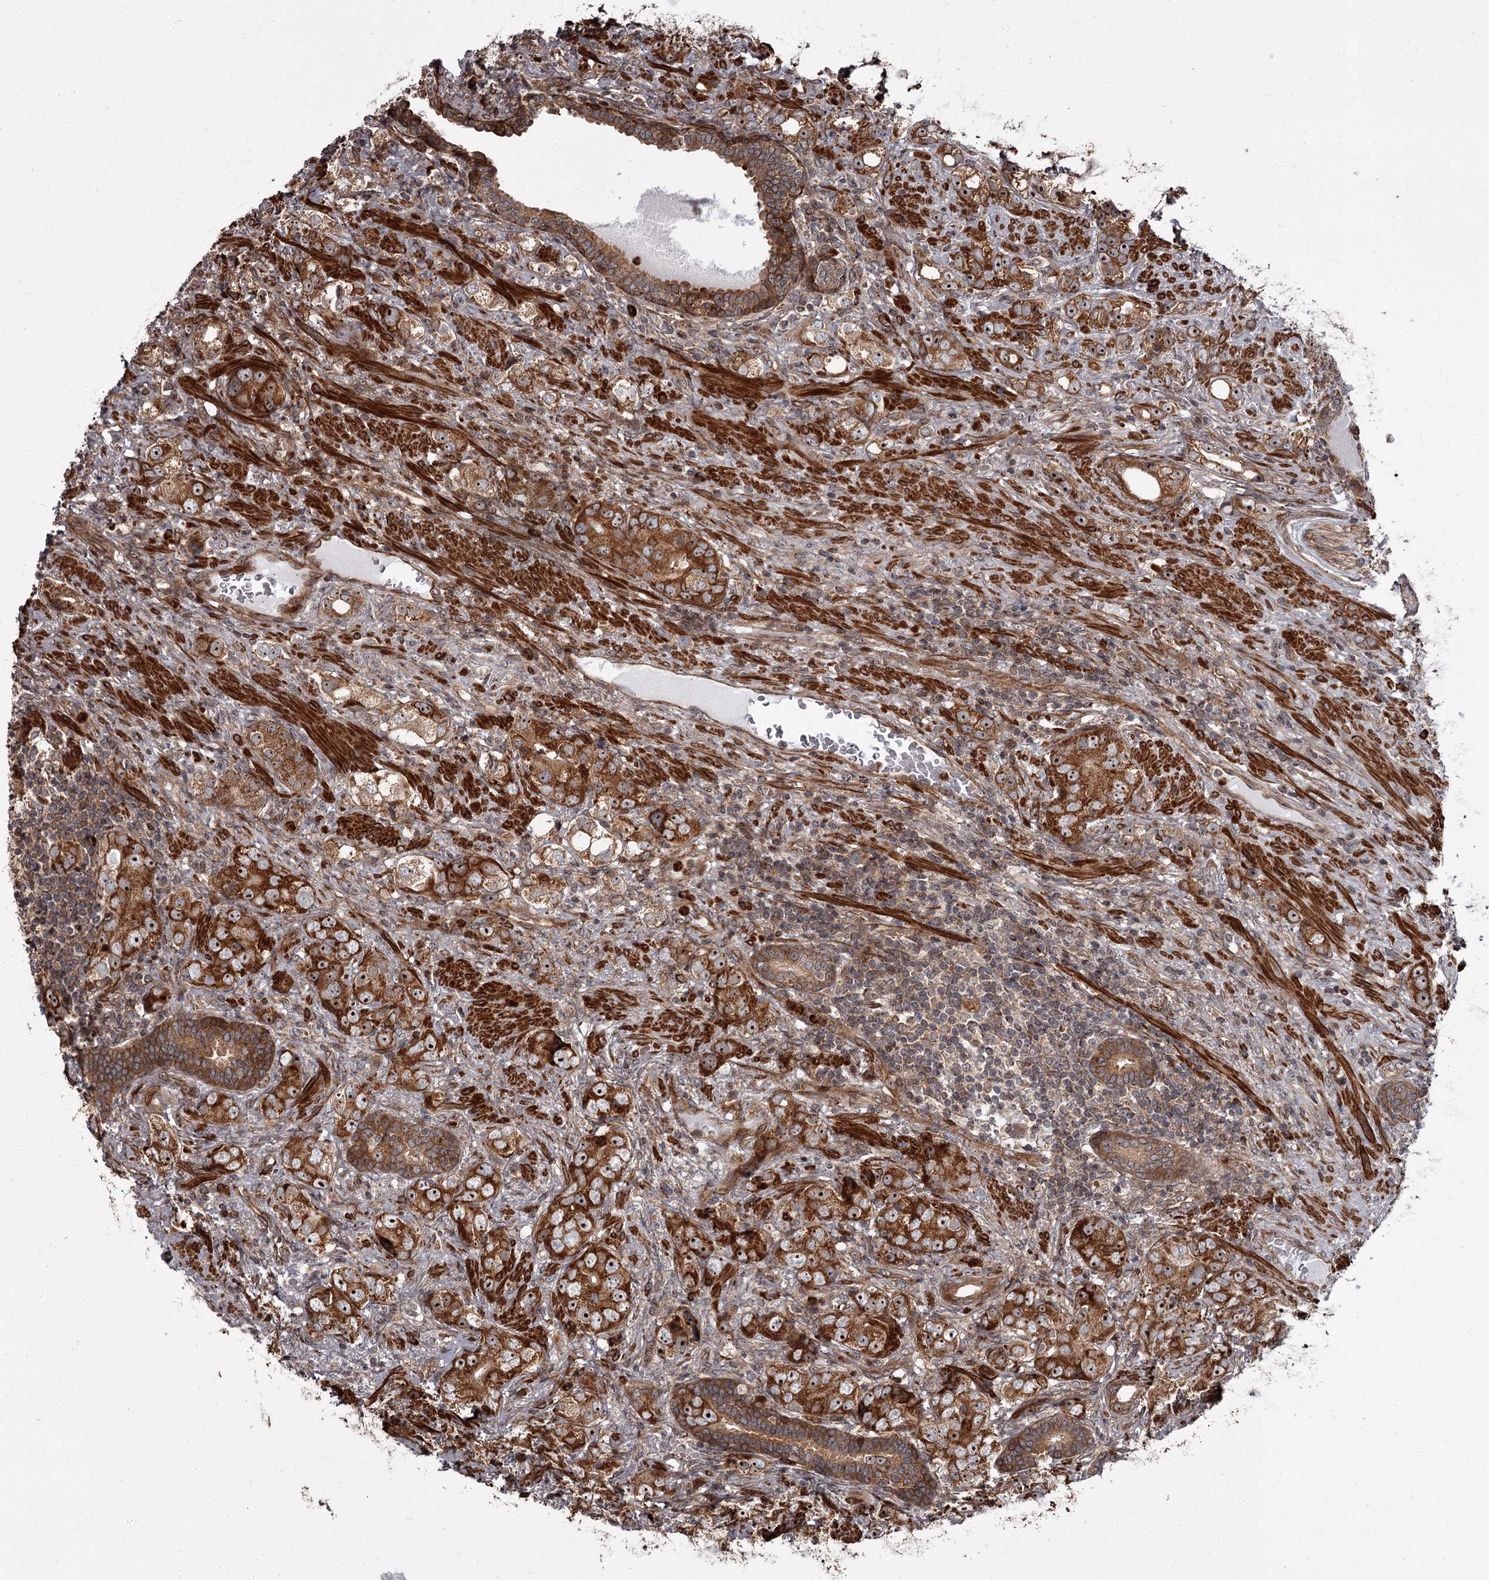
{"staining": {"intensity": "strong", "quantity": ">75%", "location": "cytoplasmic/membranous,nuclear"}, "tissue": "prostate cancer", "cell_type": "Tumor cells", "image_type": "cancer", "snomed": [{"axis": "morphology", "description": "Adenocarcinoma, High grade"}, {"axis": "topography", "description": "Prostate"}], "caption": "Prostate high-grade adenocarcinoma was stained to show a protein in brown. There is high levels of strong cytoplasmic/membranous and nuclear positivity in approximately >75% of tumor cells.", "gene": "THAP9", "patient": {"sex": "male", "age": 63}}